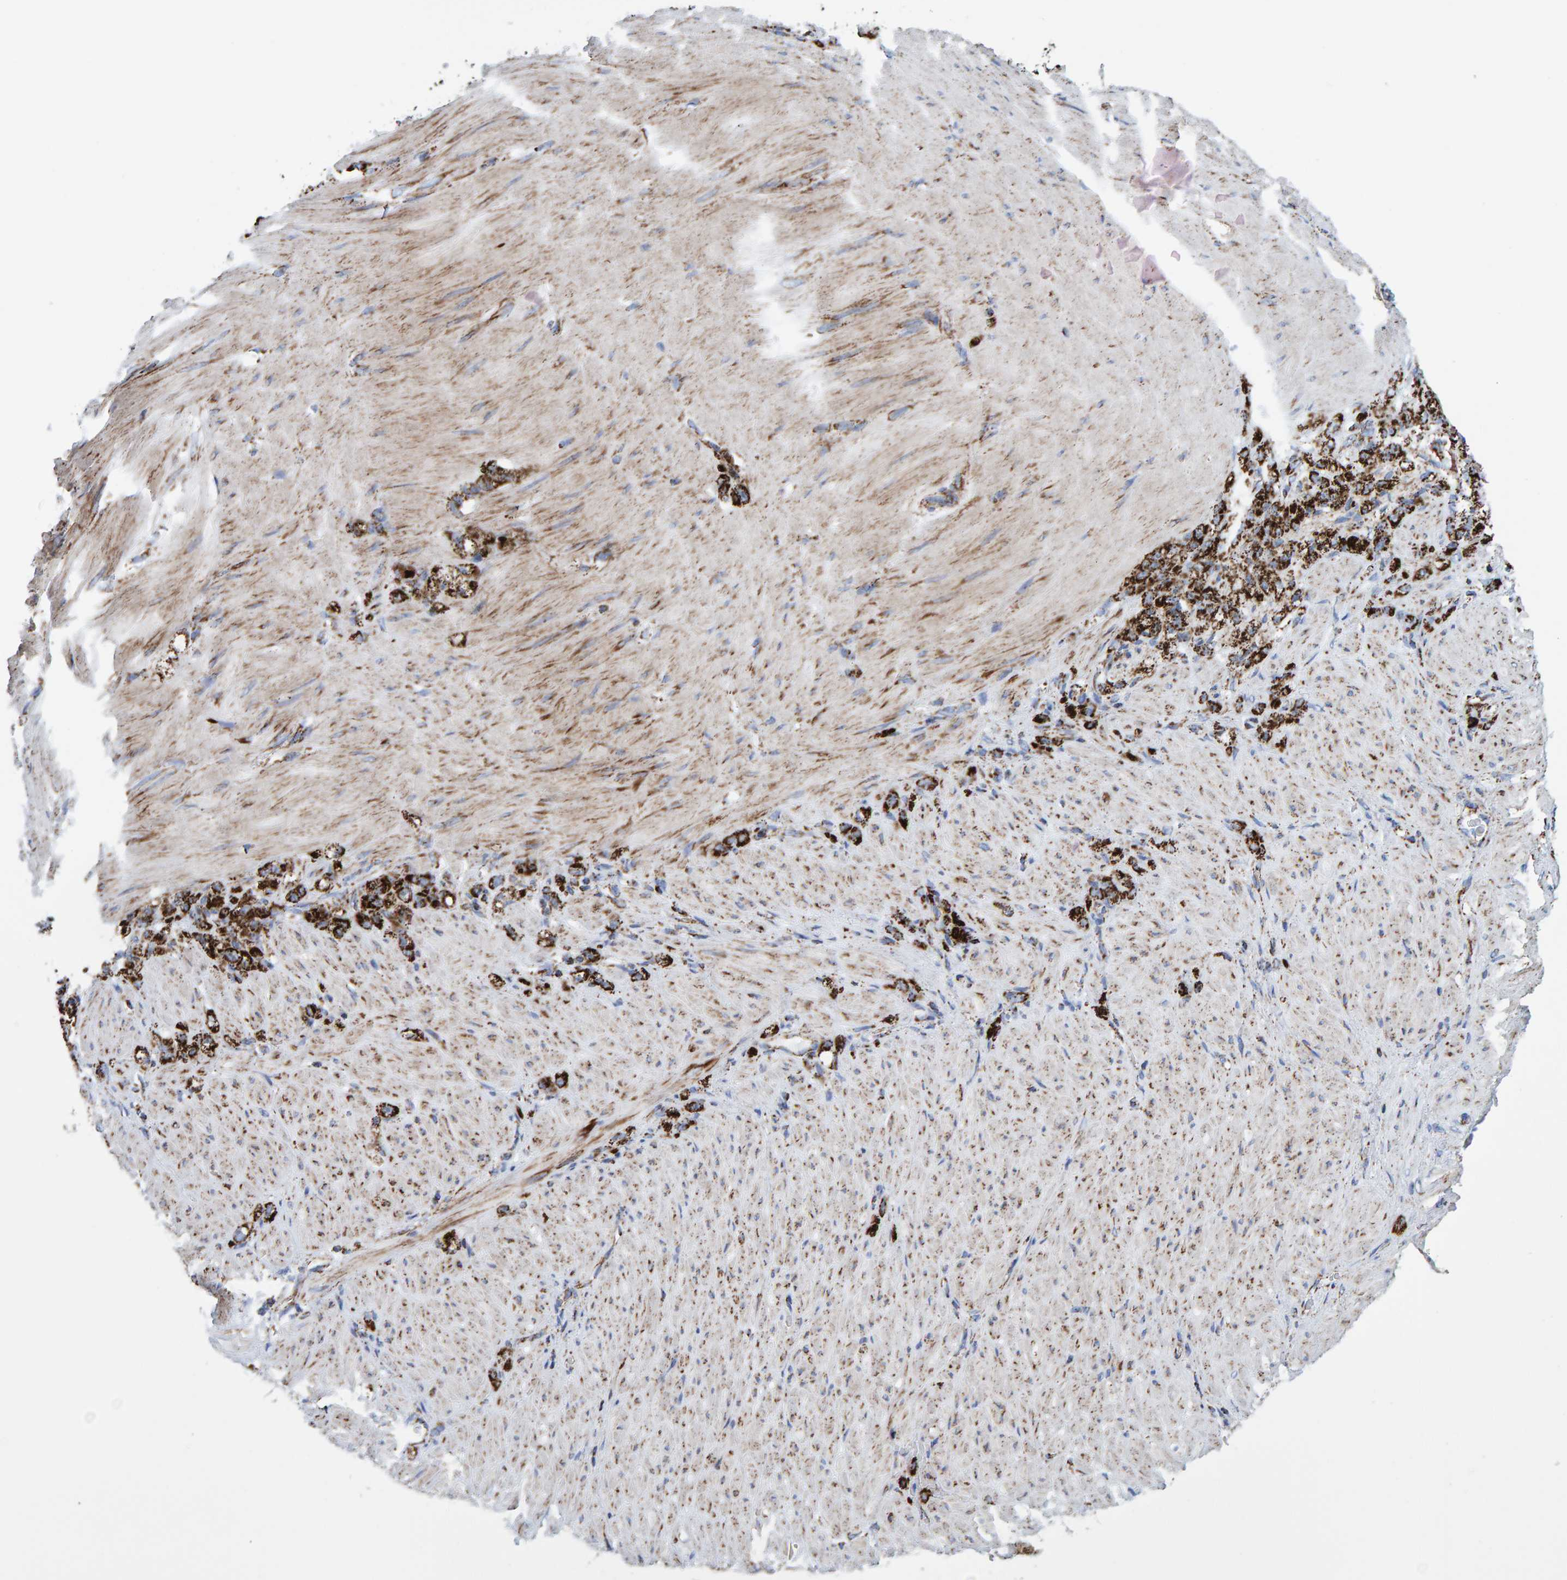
{"staining": {"intensity": "strong", "quantity": ">75%", "location": "cytoplasmic/membranous"}, "tissue": "stomach cancer", "cell_type": "Tumor cells", "image_type": "cancer", "snomed": [{"axis": "morphology", "description": "Normal tissue, NOS"}, {"axis": "morphology", "description": "Adenocarcinoma, NOS"}, {"axis": "topography", "description": "Stomach"}], "caption": "Stomach cancer (adenocarcinoma) stained with a brown dye reveals strong cytoplasmic/membranous positive expression in approximately >75% of tumor cells.", "gene": "ENSG00000262660", "patient": {"sex": "male", "age": 82}}